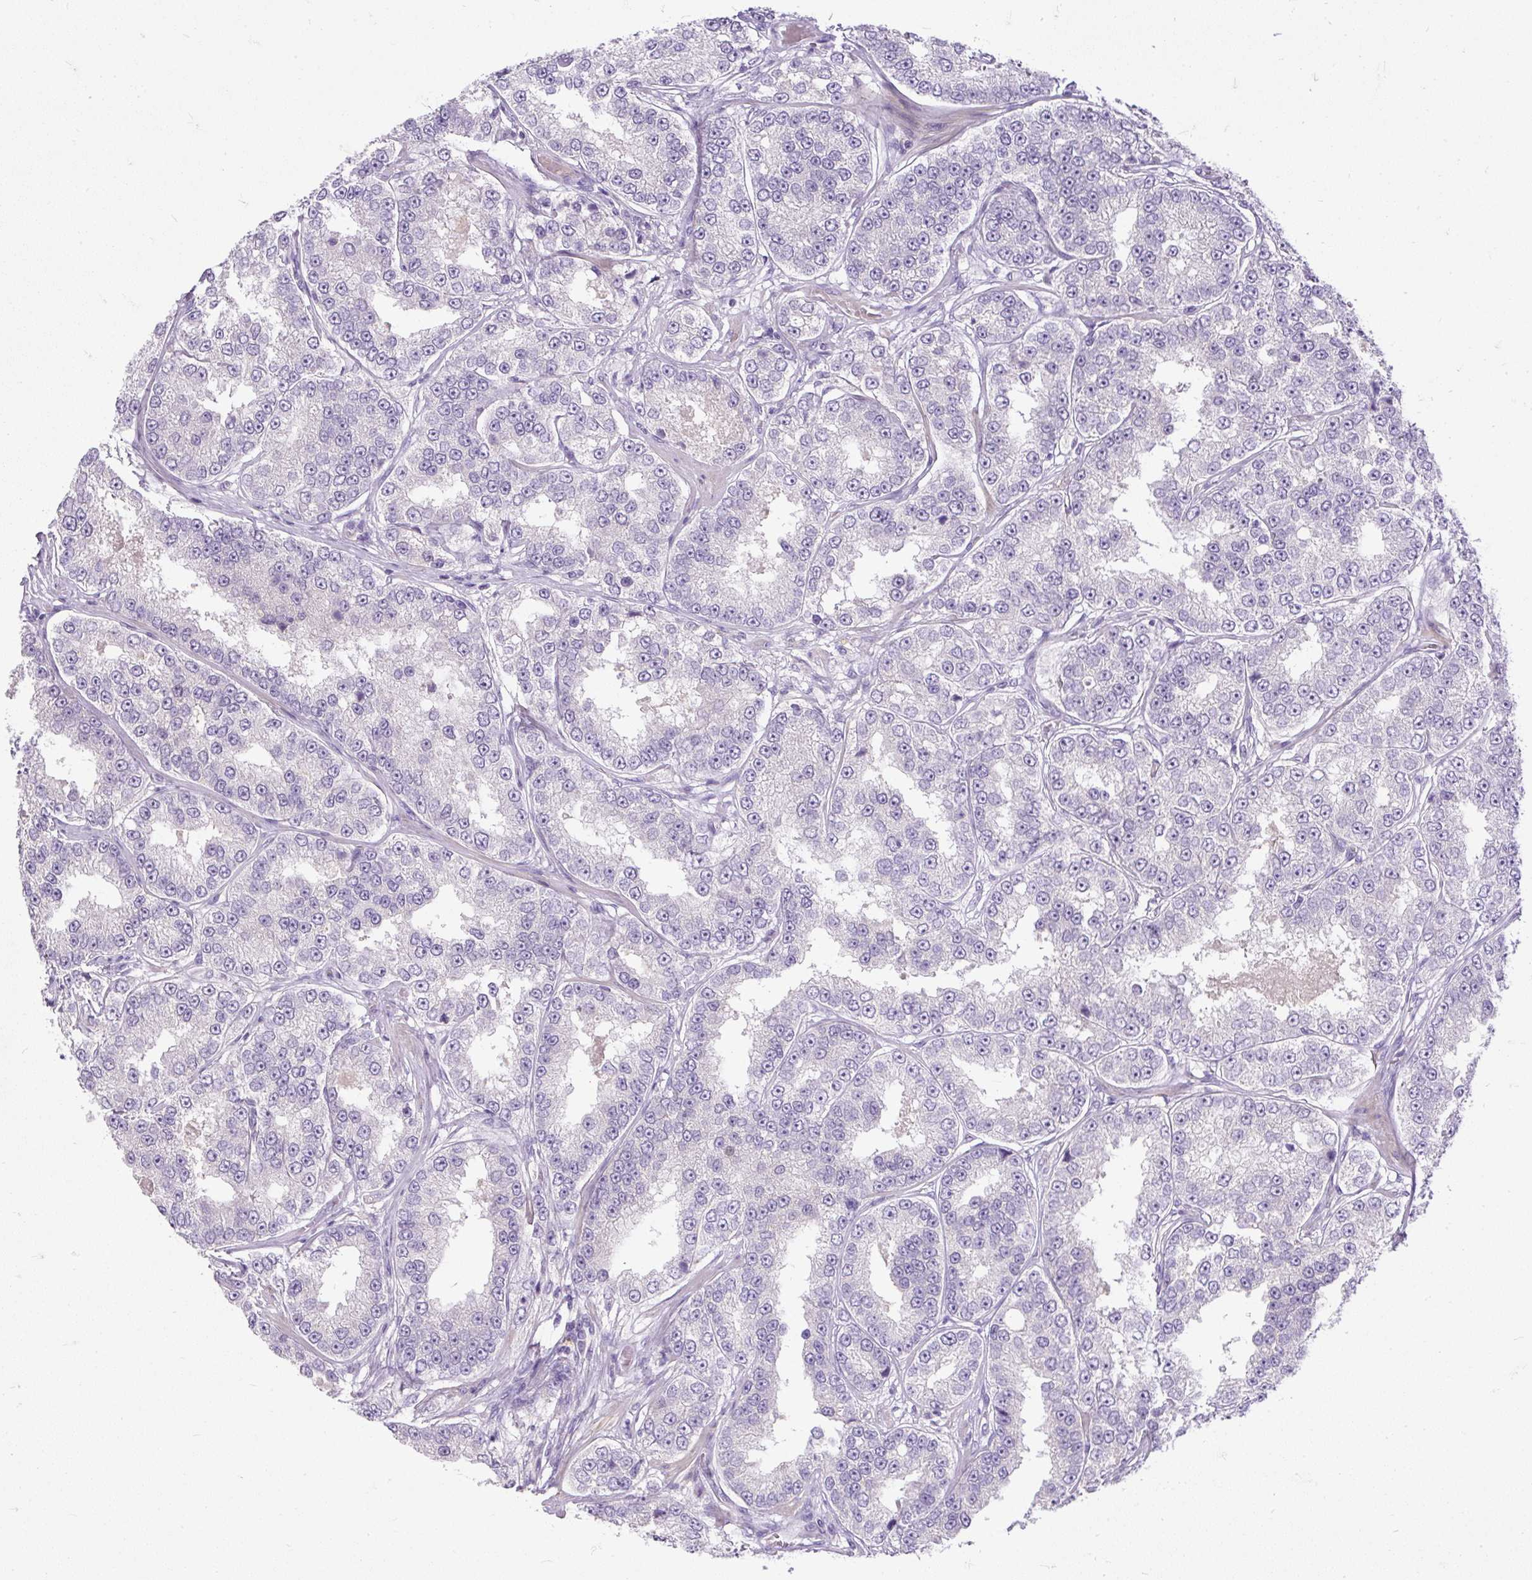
{"staining": {"intensity": "negative", "quantity": "none", "location": "none"}, "tissue": "prostate cancer", "cell_type": "Tumor cells", "image_type": "cancer", "snomed": [{"axis": "morphology", "description": "Normal tissue, NOS"}, {"axis": "morphology", "description": "Adenocarcinoma, High grade"}, {"axis": "topography", "description": "Prostate"}], "caption": "Immunohistochemical staining of prostate adenocarcinoma (high-grade) exhibits no significant expression in tumor cells. The staining is performed using DAB (3,3'-diaminobenzidine) brown chromogen with nuclei counter-stained in using hematoxylin.", "gene": "KRTAP20-3", "patient": {"sex": "male", "age": 83}}